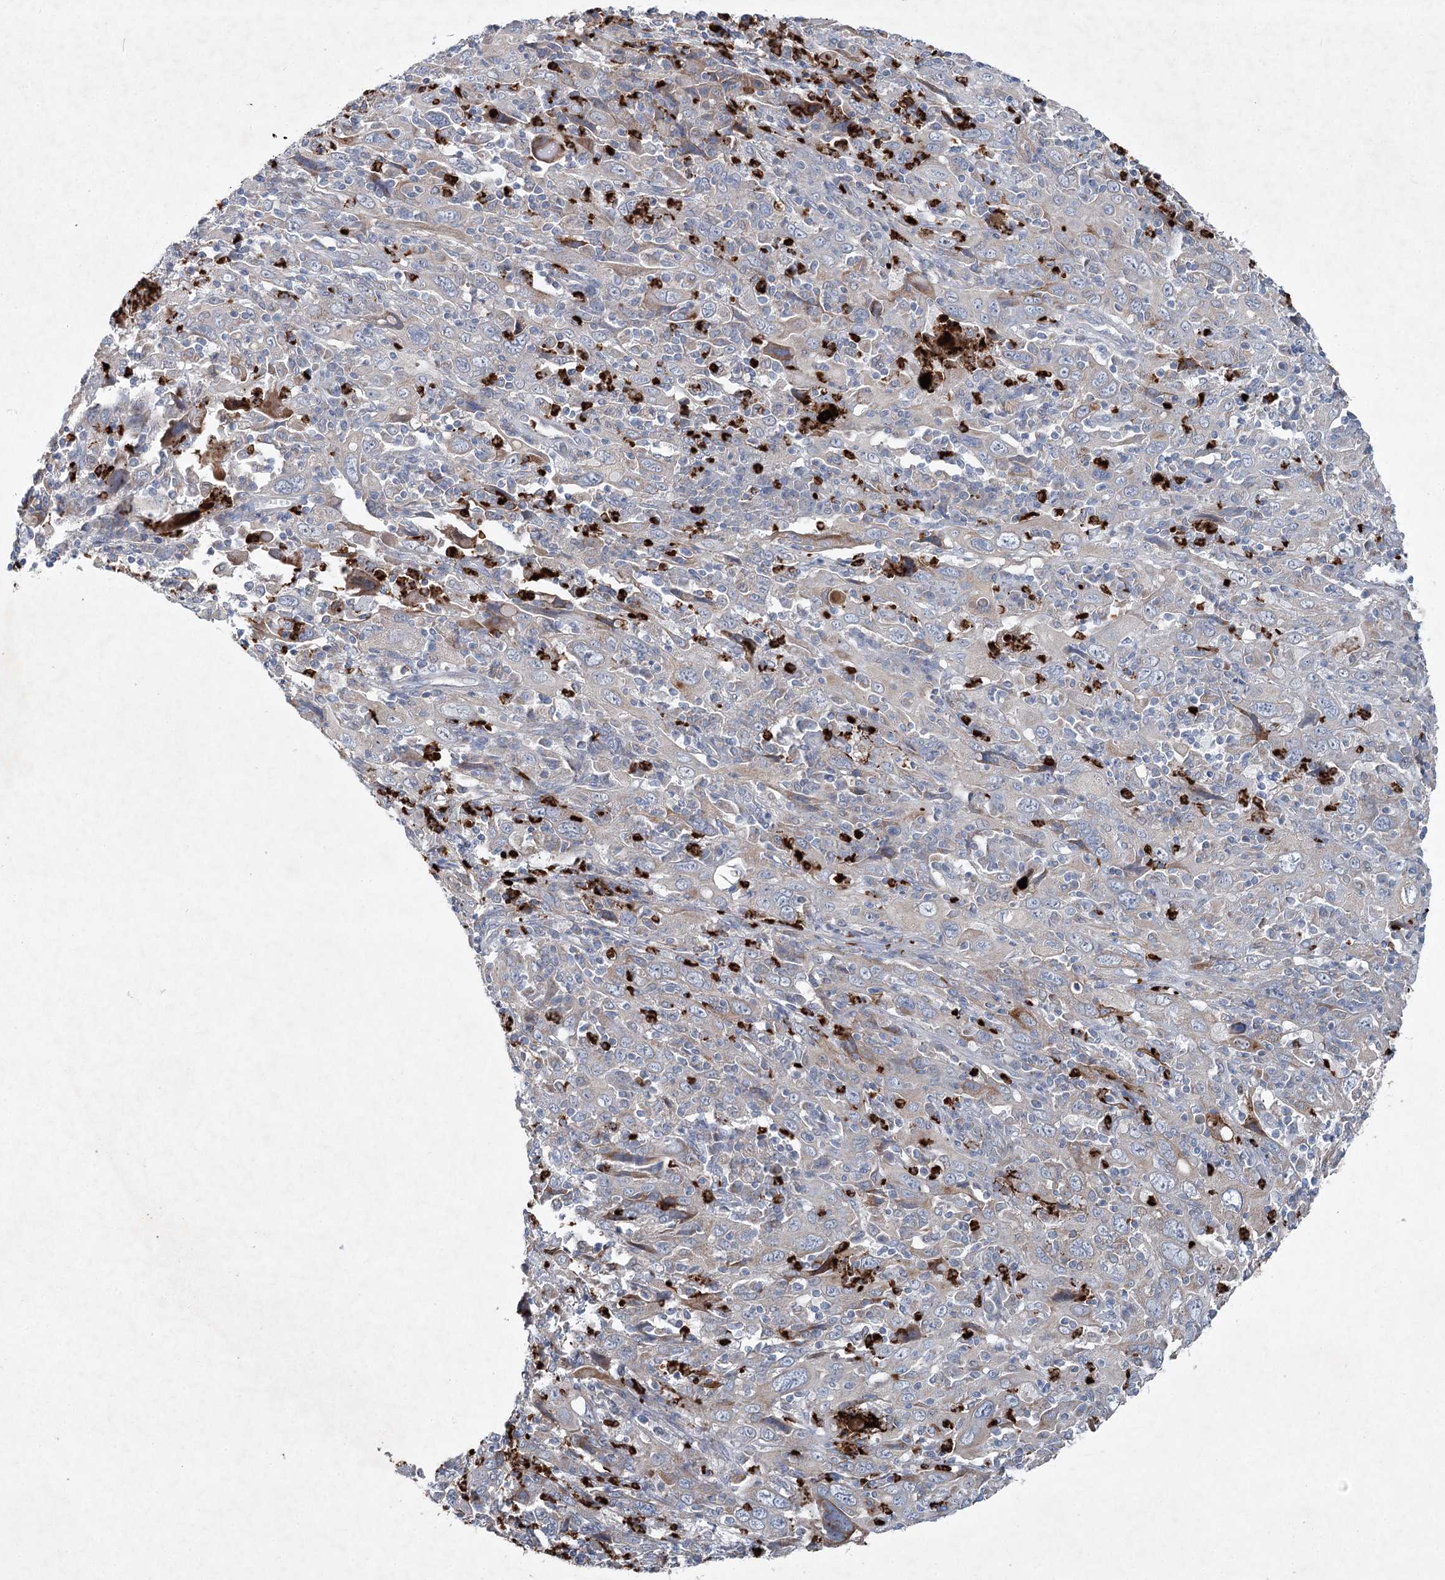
{"staining": {"intensity": "negative", "quantity": "none", "location": "none"}, "tissue": "cervical cancer", "cell_type": "Tumor cells", "image_type": "cancer", "snomed": [{"axis": "morphology", "description": "Squamous cell carcinoma, NOS"}, {"axis": "topography", "description": "Cervix"}], "caption": "A high-resolution histopathology image shows IHC staining of squamous cell carcinoma (cervical), which exhibits no significant expression in tumor cells.", "gene": "PLA2G12A", "patient": {"sex": "female", "age": 46}}